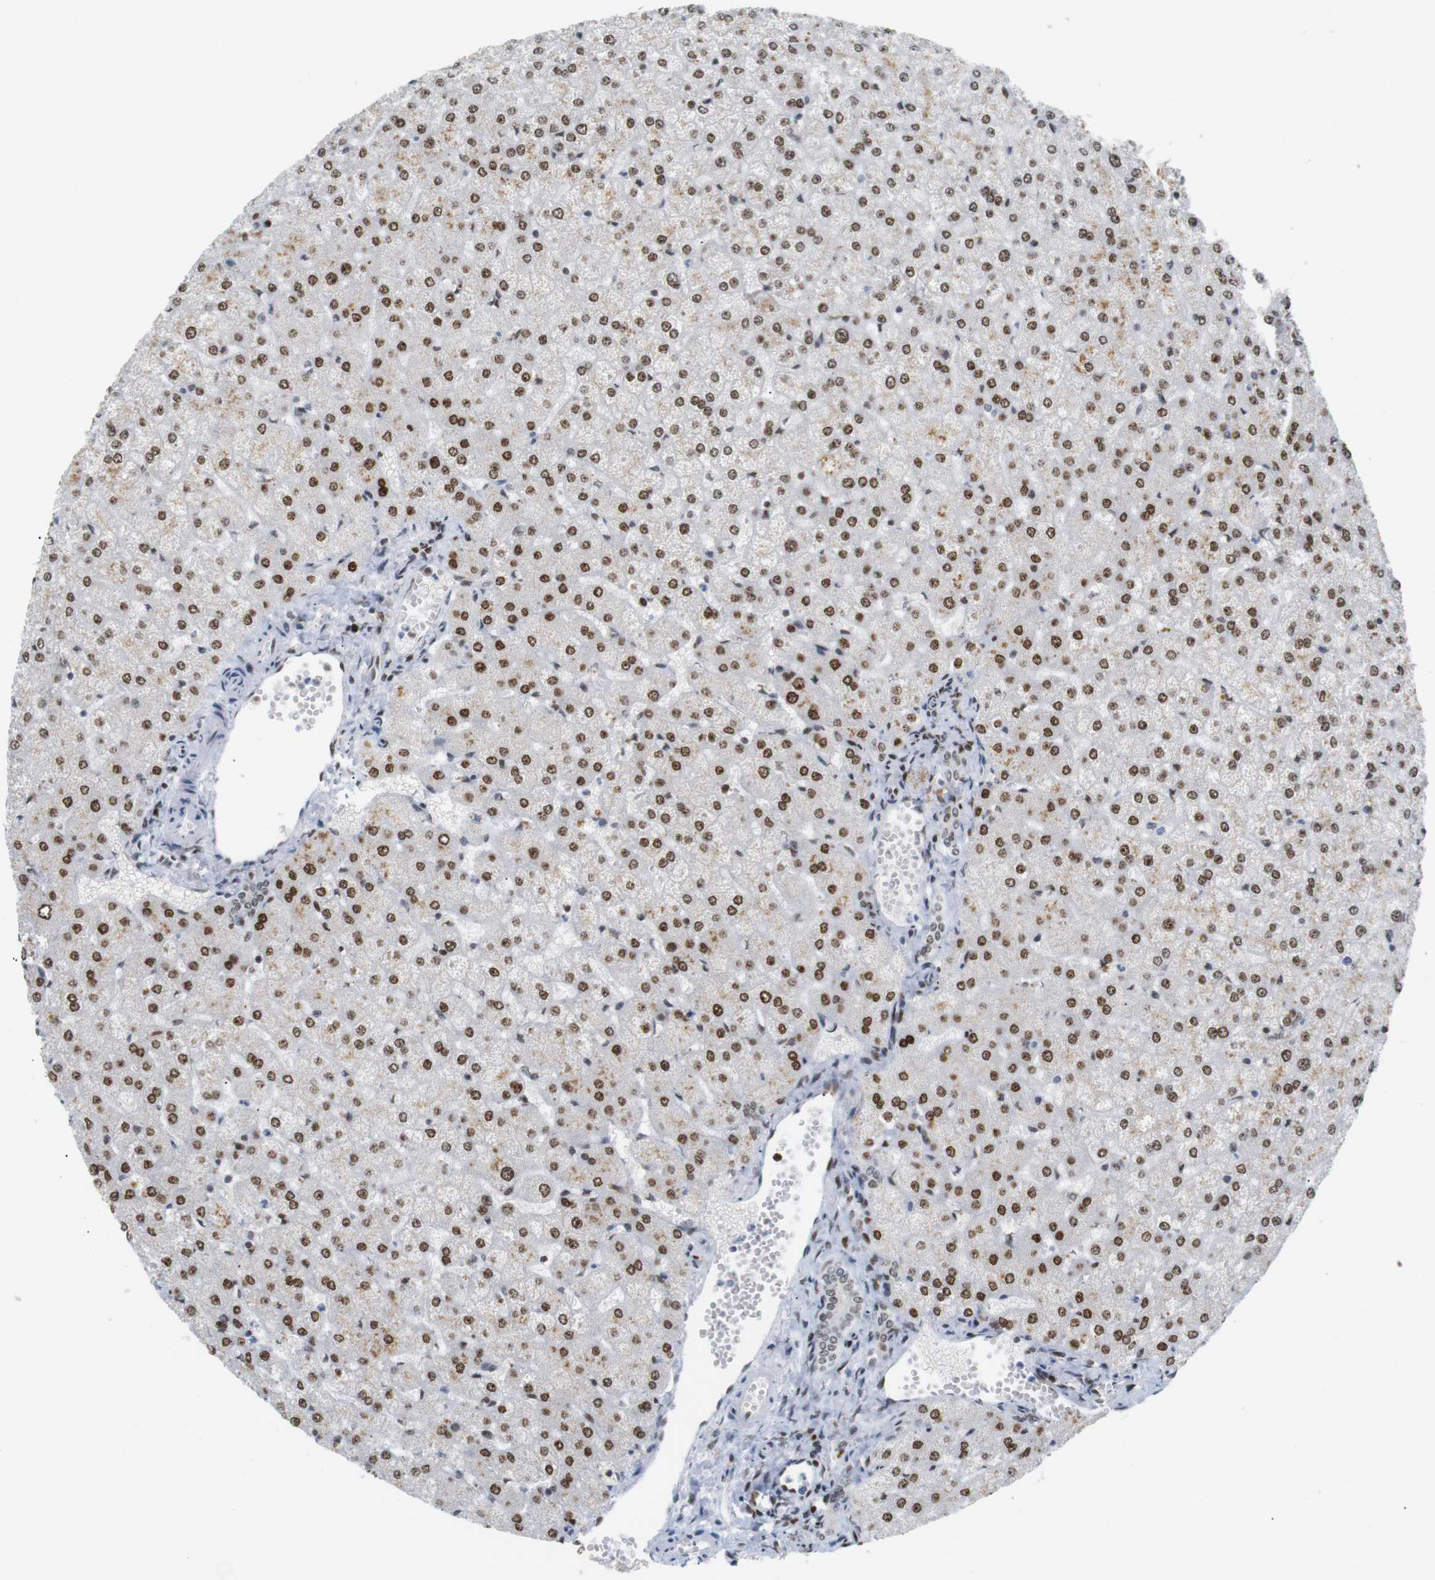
{"staining": {"intensity": "weak", "quantity": ">75%", "location": "nuclear"}, "tissue": "liver", "cell_type": "Cholangiocytes", "image_type": "normal", "snomed": [{"axis": "morphology", "description": "Normal tissue, NOS"}, {"axis": "topography", "description": "Liver"}], "caption": "The image reveals staining of unremarkable liver, revealing weak nuclear protein positivity (brown color) within cholangiocytes. (DAB = brown stain, brightfield microscopy at high magnification).", "gene": "RIOX2", "patient": {"sex": "female", "age": 32}}